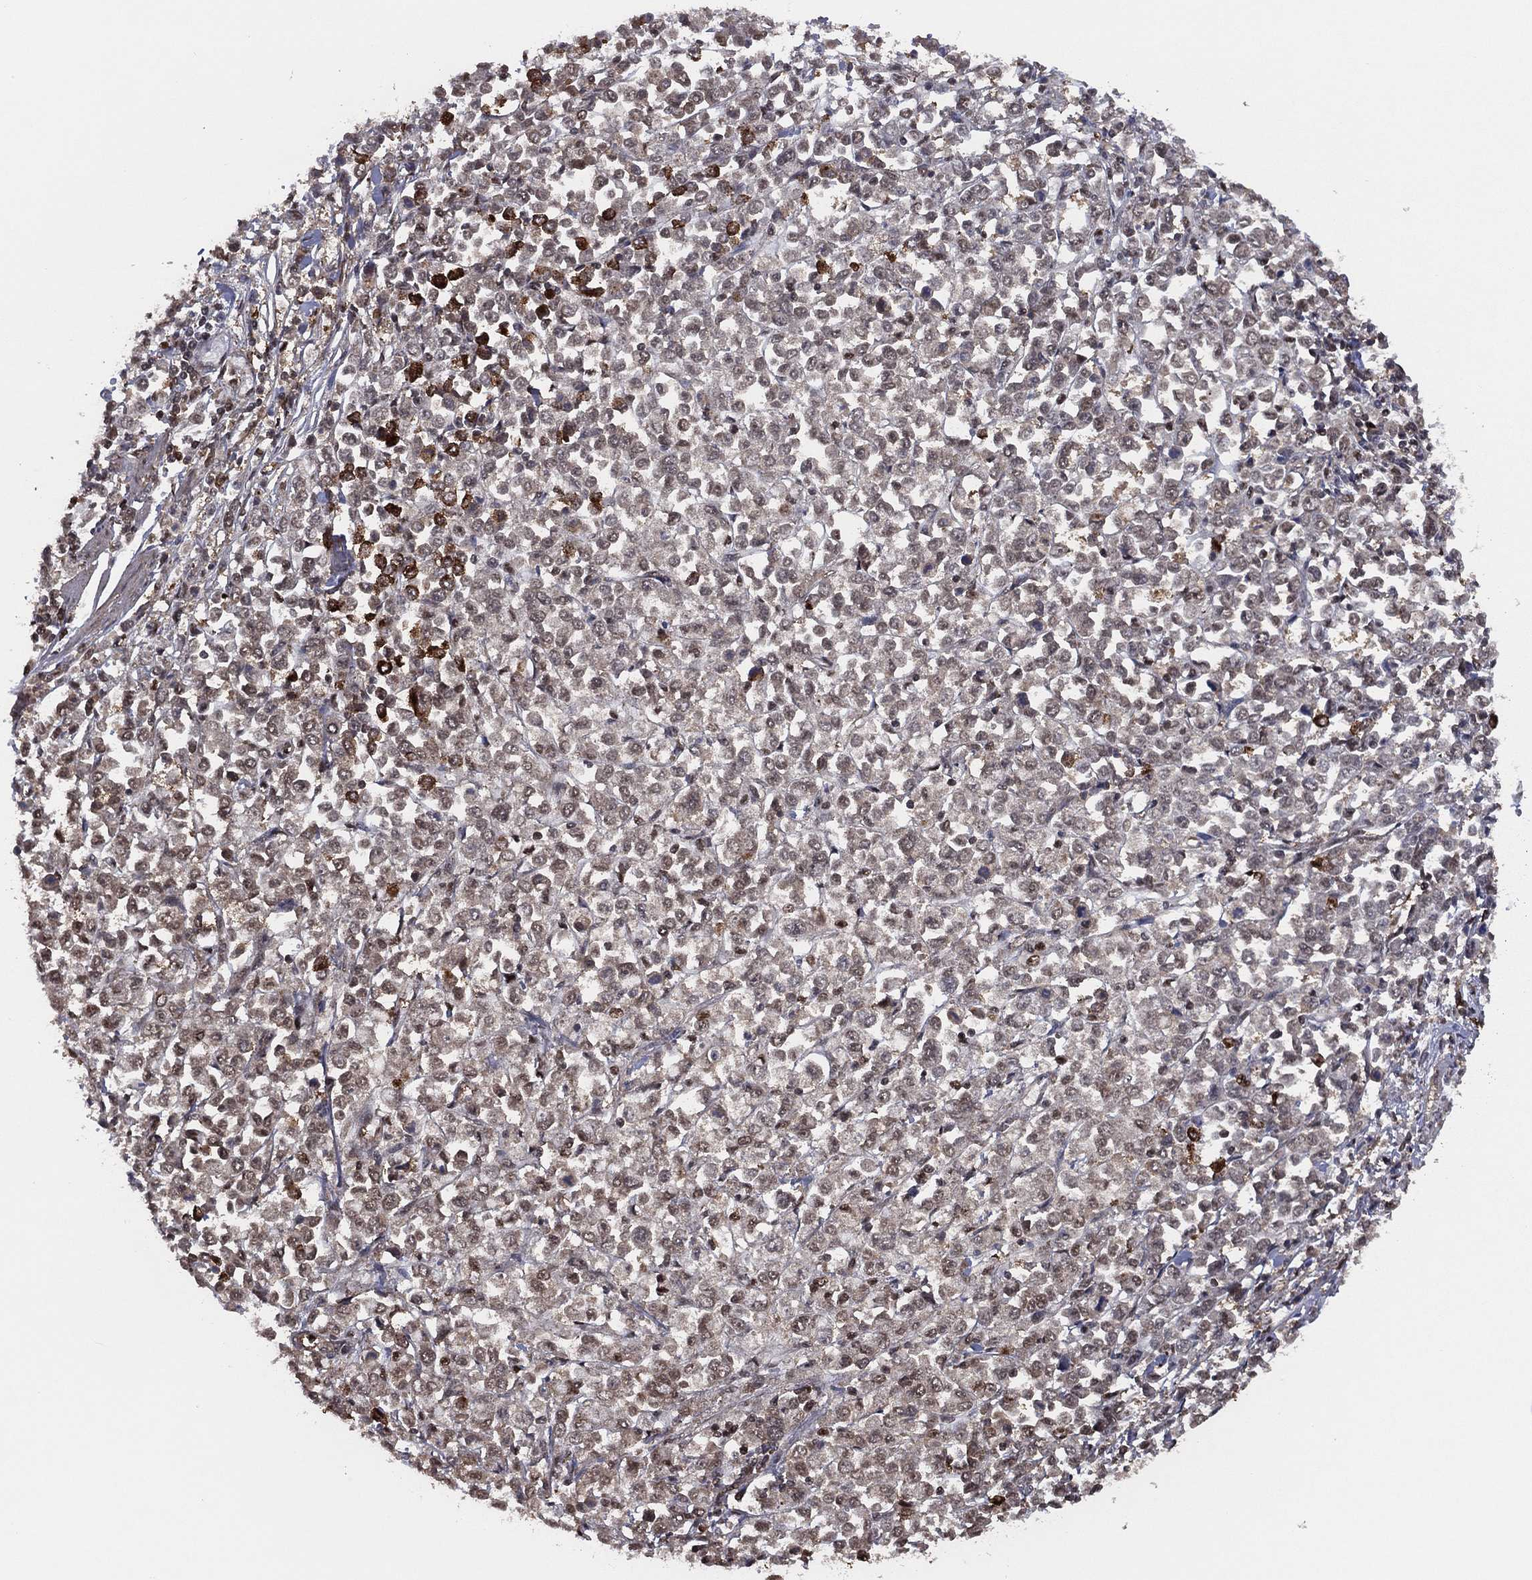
{"staining": {"intensity": "moderate", "quantity": "25%-75%", "location": "nuclear"}, "tissue": "stomach cancer", "cell_type": "Tumor cells", "image_type": "cancer", "snomed": [{"axis": "morphology", "description": "Adenocarcinoma, NOS"}, {"axis": "topography", "description": "Stomach, upper"}], "caption": "Immunohistochemistry (IHC) of human stomach cancer (adenocarcinoma) demonstrates medium levels of moderate nuclear staining in approximately 25%-75% of tumor cells.", "gene": "ICOSLG", "patient": {"sex": "male", "age": 70}}